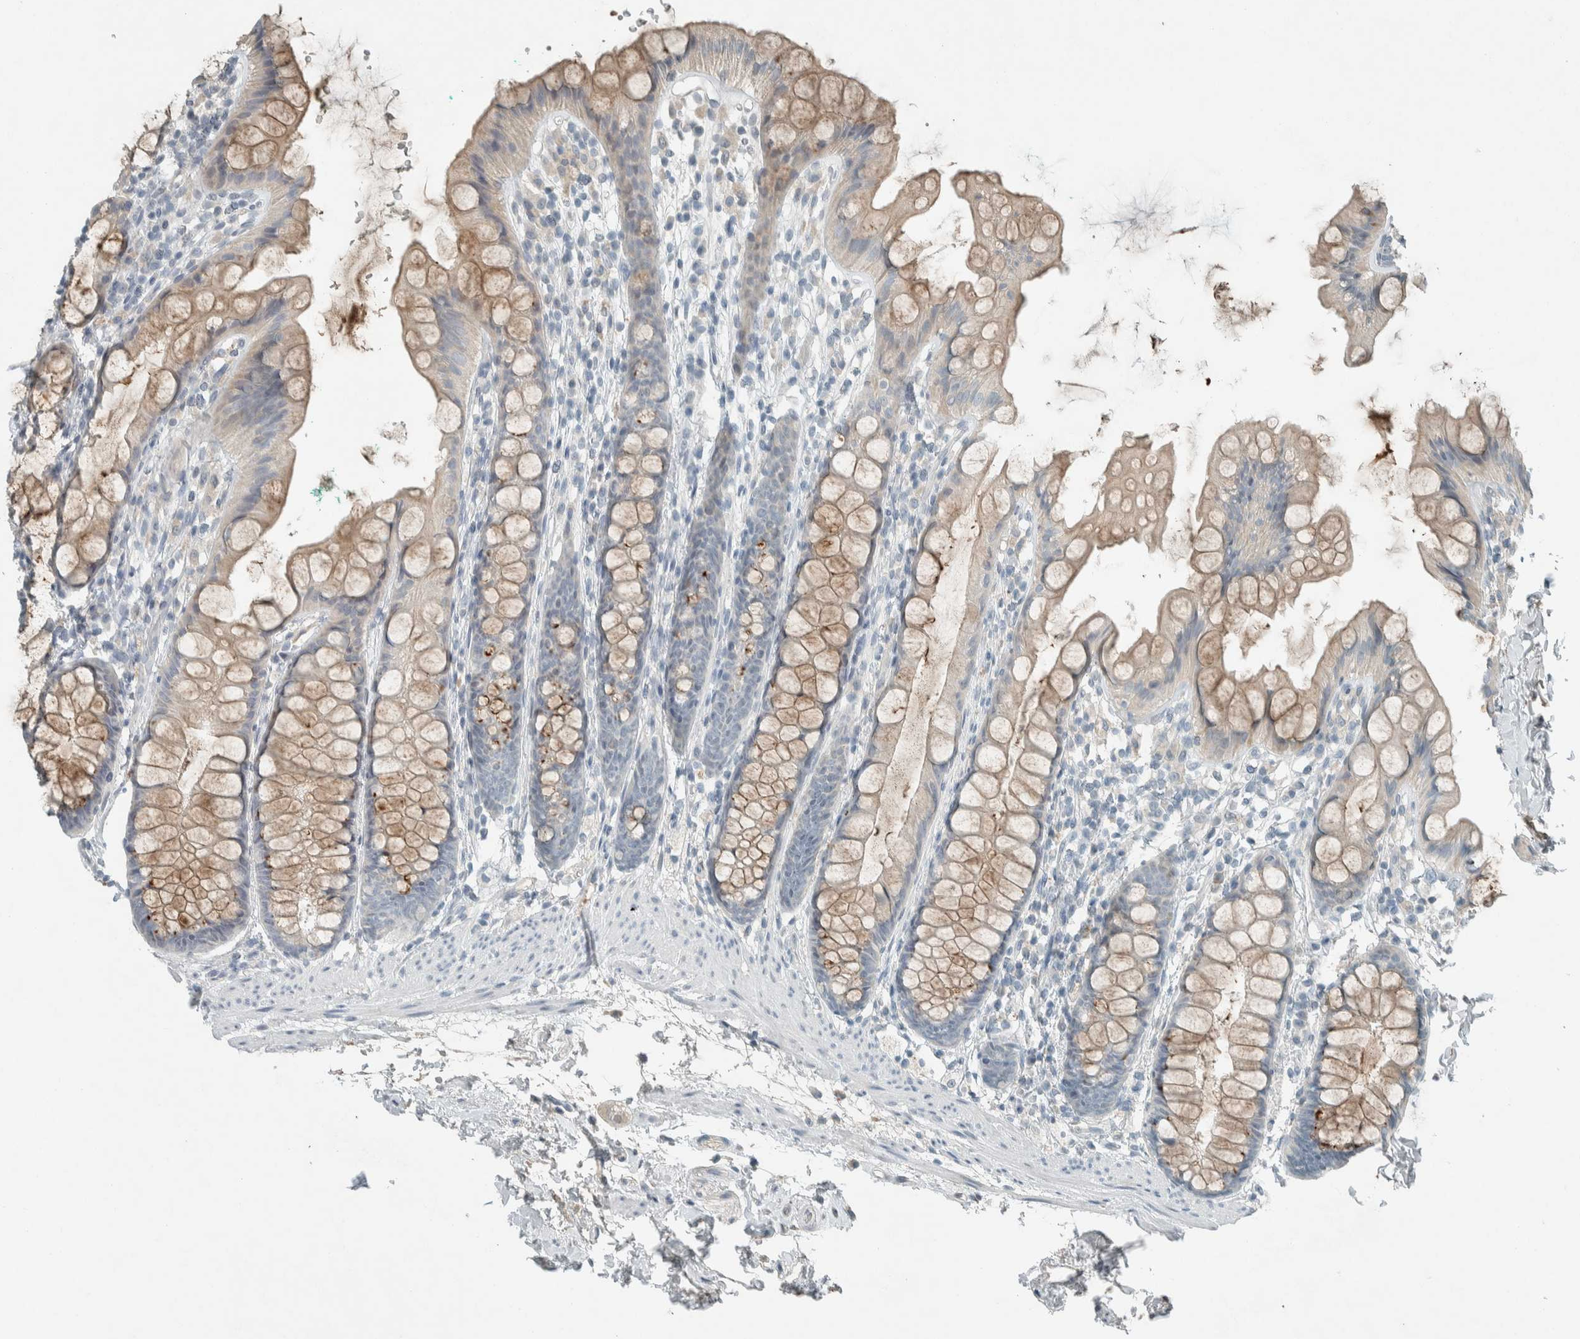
{"staining": {"intensity": "strong", "quantity": "<25%", "location": "cytoplasmic/membranous"}, "tissue": "rectum", "cell_type": "Glandular cells", "image_type": "normal", "snomed": [{"axis": "morphology", "description": "Normal tissue, NOS"}, {"axis": "topography", "description": "Rectum"}], "caption": "Glandular cells show medium levels of strong cytoplasmic/membranous staining in approximately <25% of cells in unremarkable human rectum.", "gene": "CERCAM", "patient": {"sex": "female", "age": 65}}